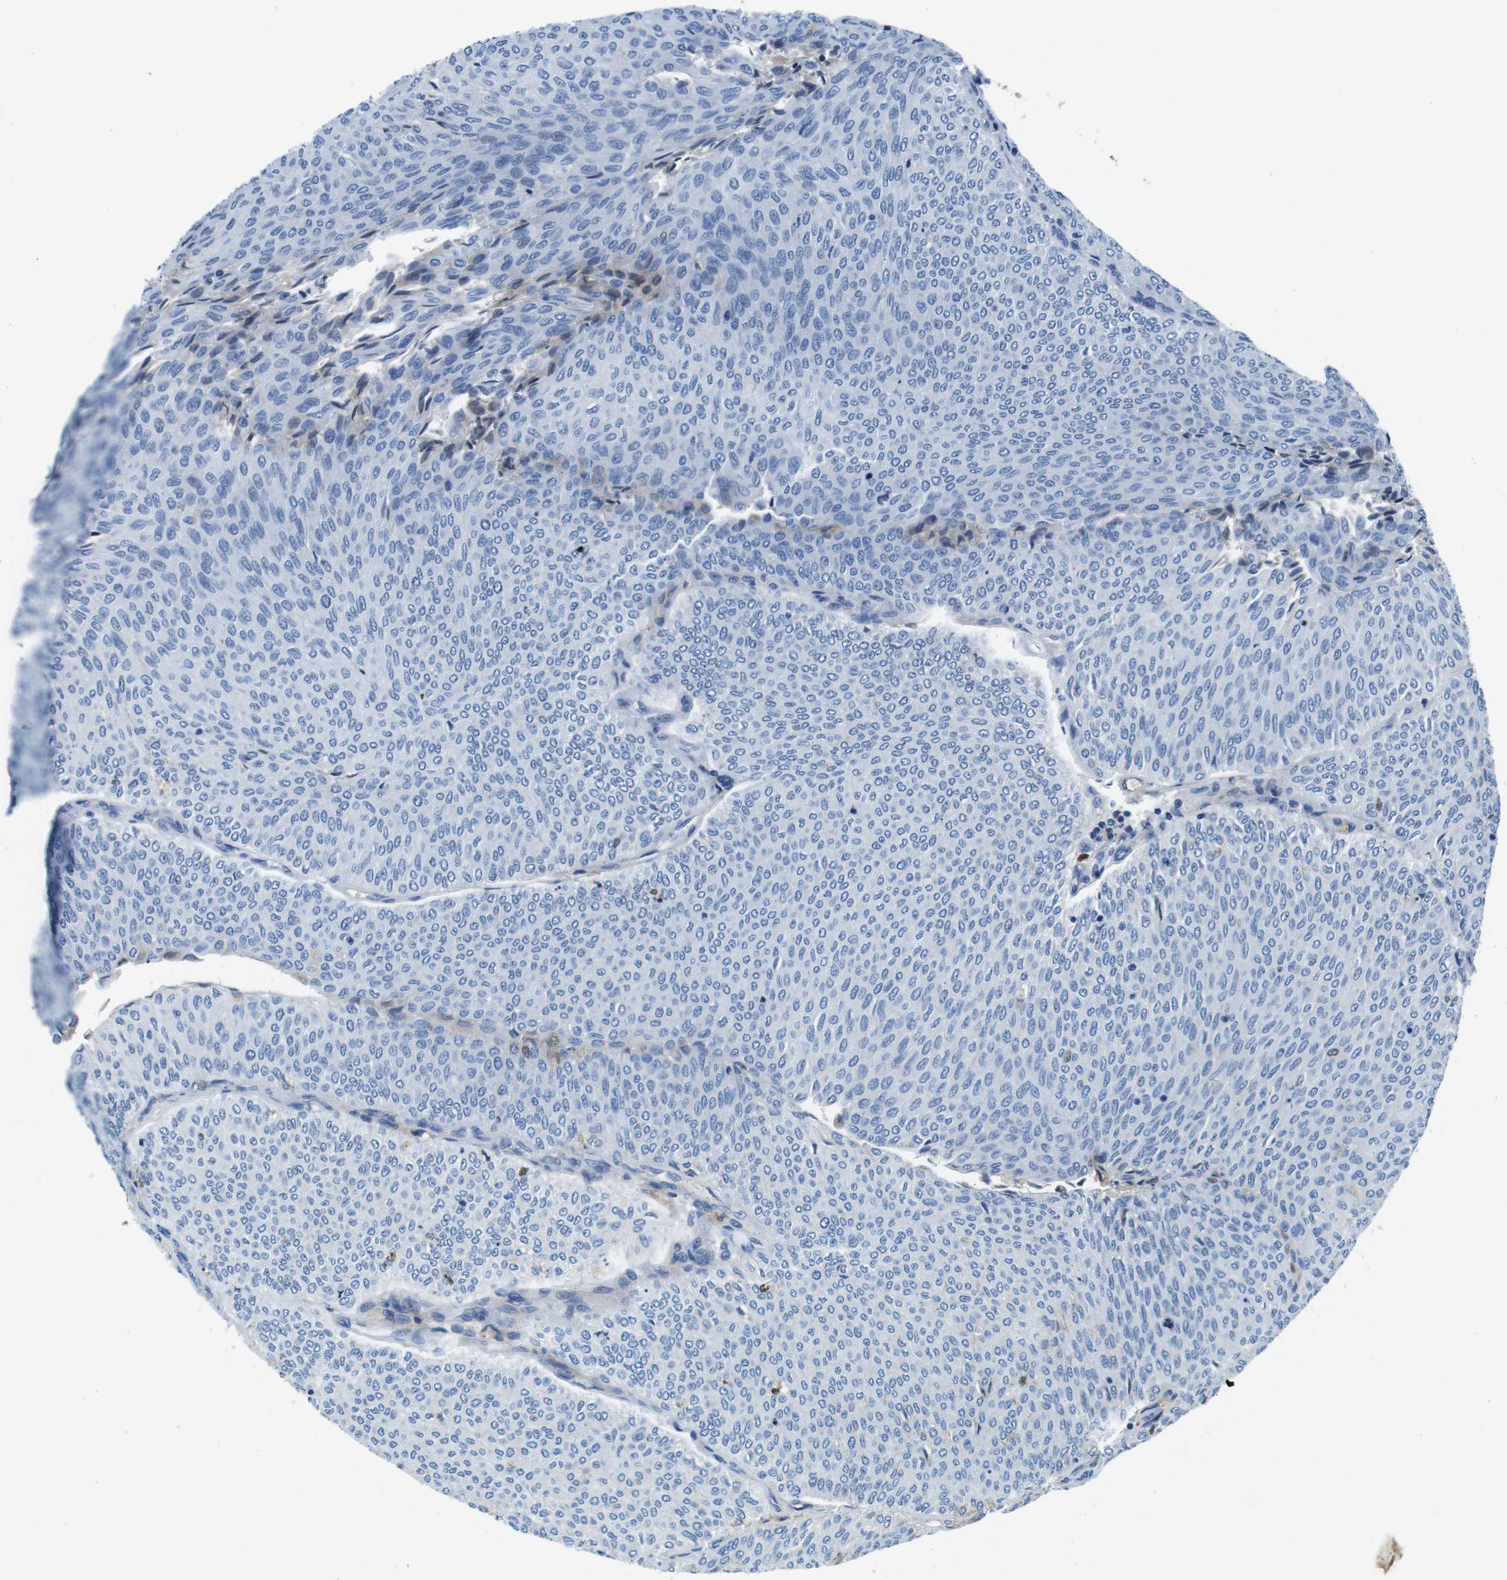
{"staining": {"intensity": "negative", "quantity": "none", "location": "none"}, "tissue": "urothelial cancer", "cell_type": "Tumor cells", "image_type": "cancer", "snomed": [{"axis": "morphology", "description": "Urothelial carcinoma, Low grade"}, {"axis": "topography", "description": "Urinary bladder"}], "caption": "A photomicrograph of low-grade urothelial carcinoma stained for a protein reveals no brown staining in tumor cells.", "gene": "IGKC", "patient": {"sex": "male", "age": 78}}